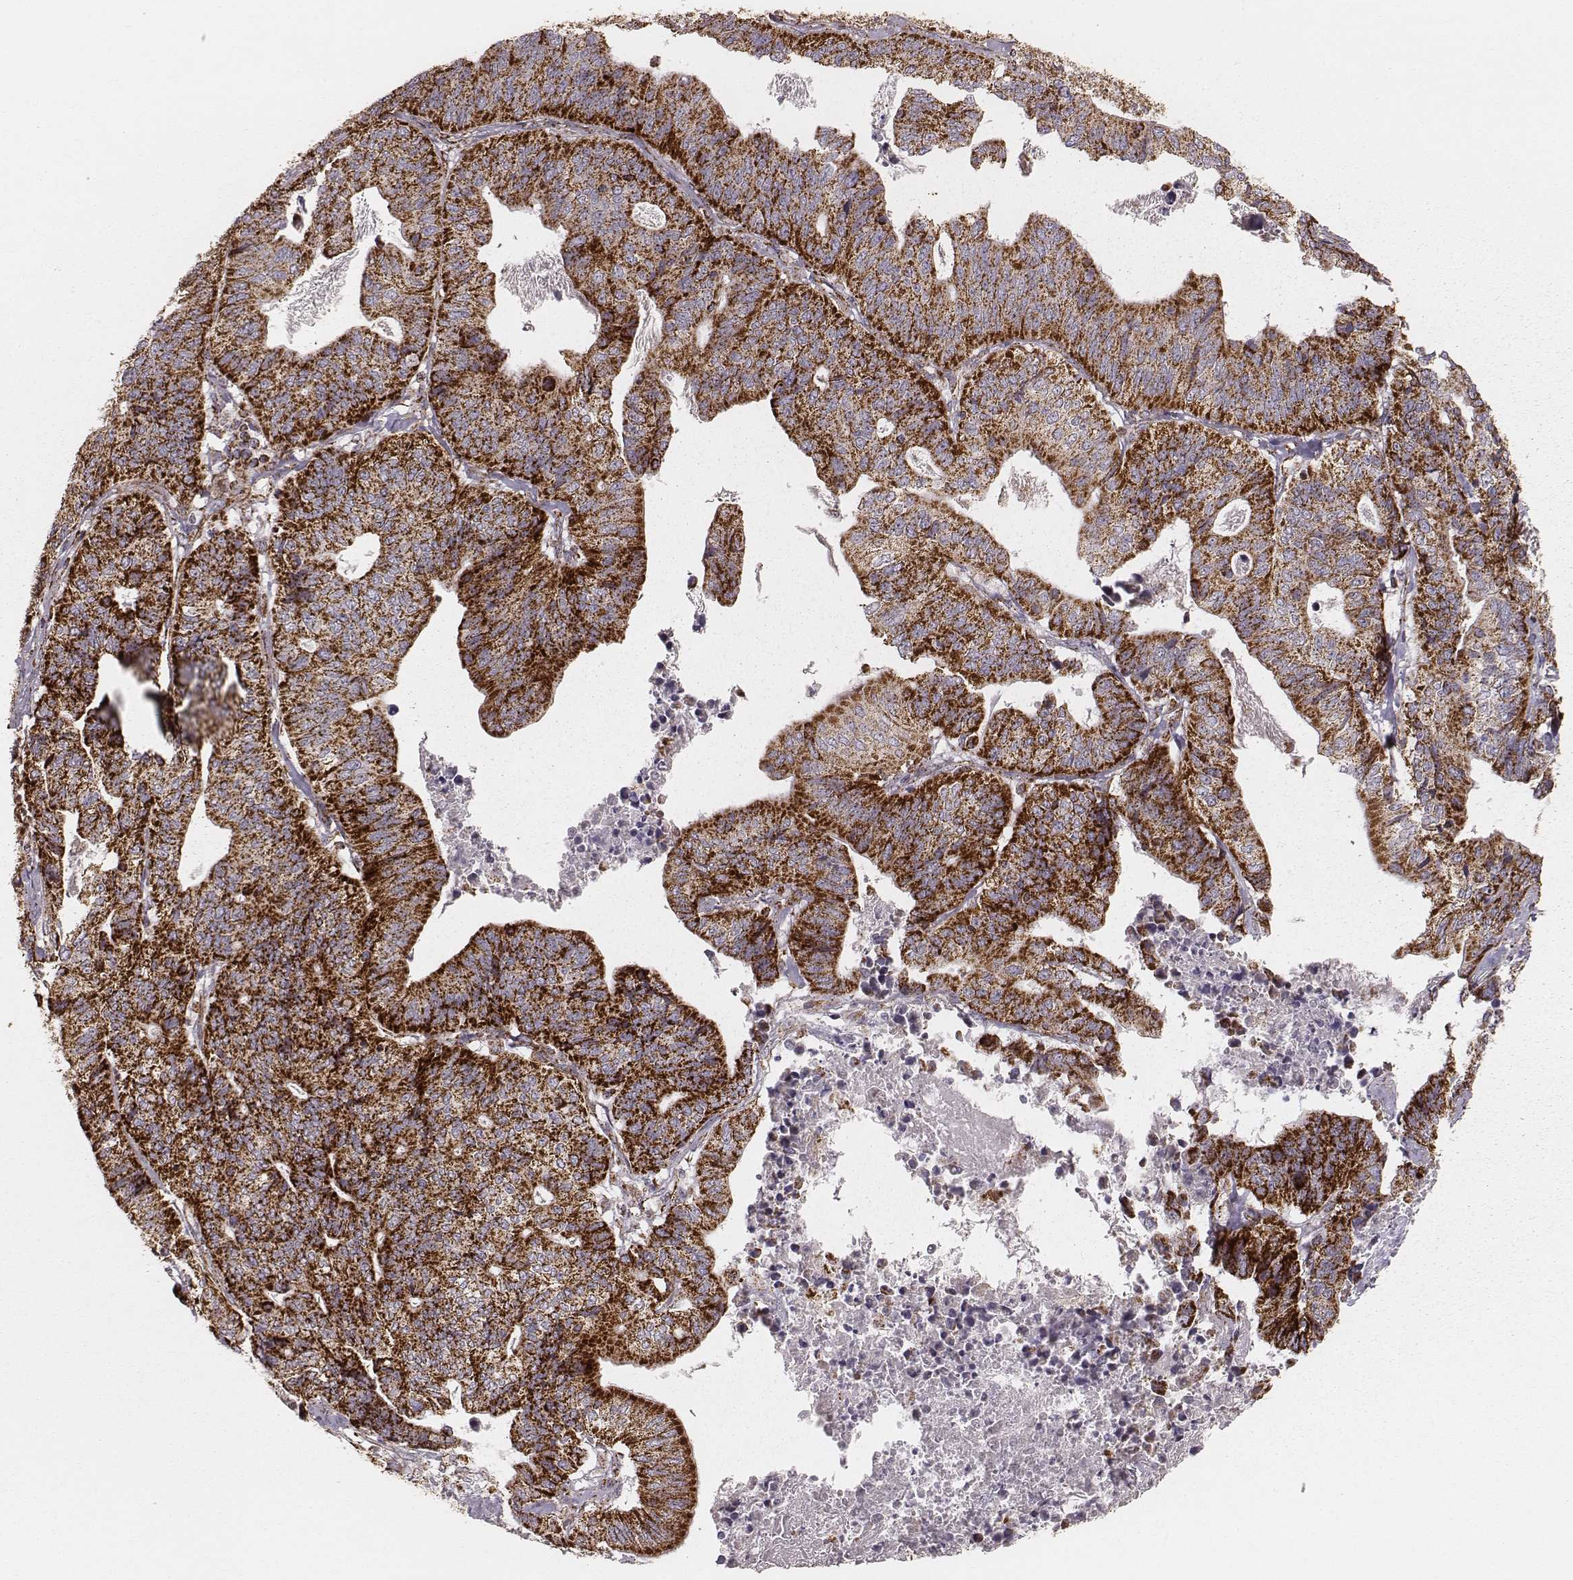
{"staining": {"intensity": "strong", "quantity": ">75%", "location": "cytoplasmic/membranous"}, "tissue": "stomach cancer", "cell_type": "Tumor cells", "image_type": "cancer", "snomed": [{"axis": "morphology", "description": "Adenocarcinoma, NOS"}, {"axis": "topography", "description": "Stomach, upper"}], "caption": "Adenocarcinoma (stomach) tissue exhibits strong cytoplasmic/membranous positivity in approximately >75% of tumor cells", "gene": "TUFM", "patient": {"sex": "female", "age": 67}}